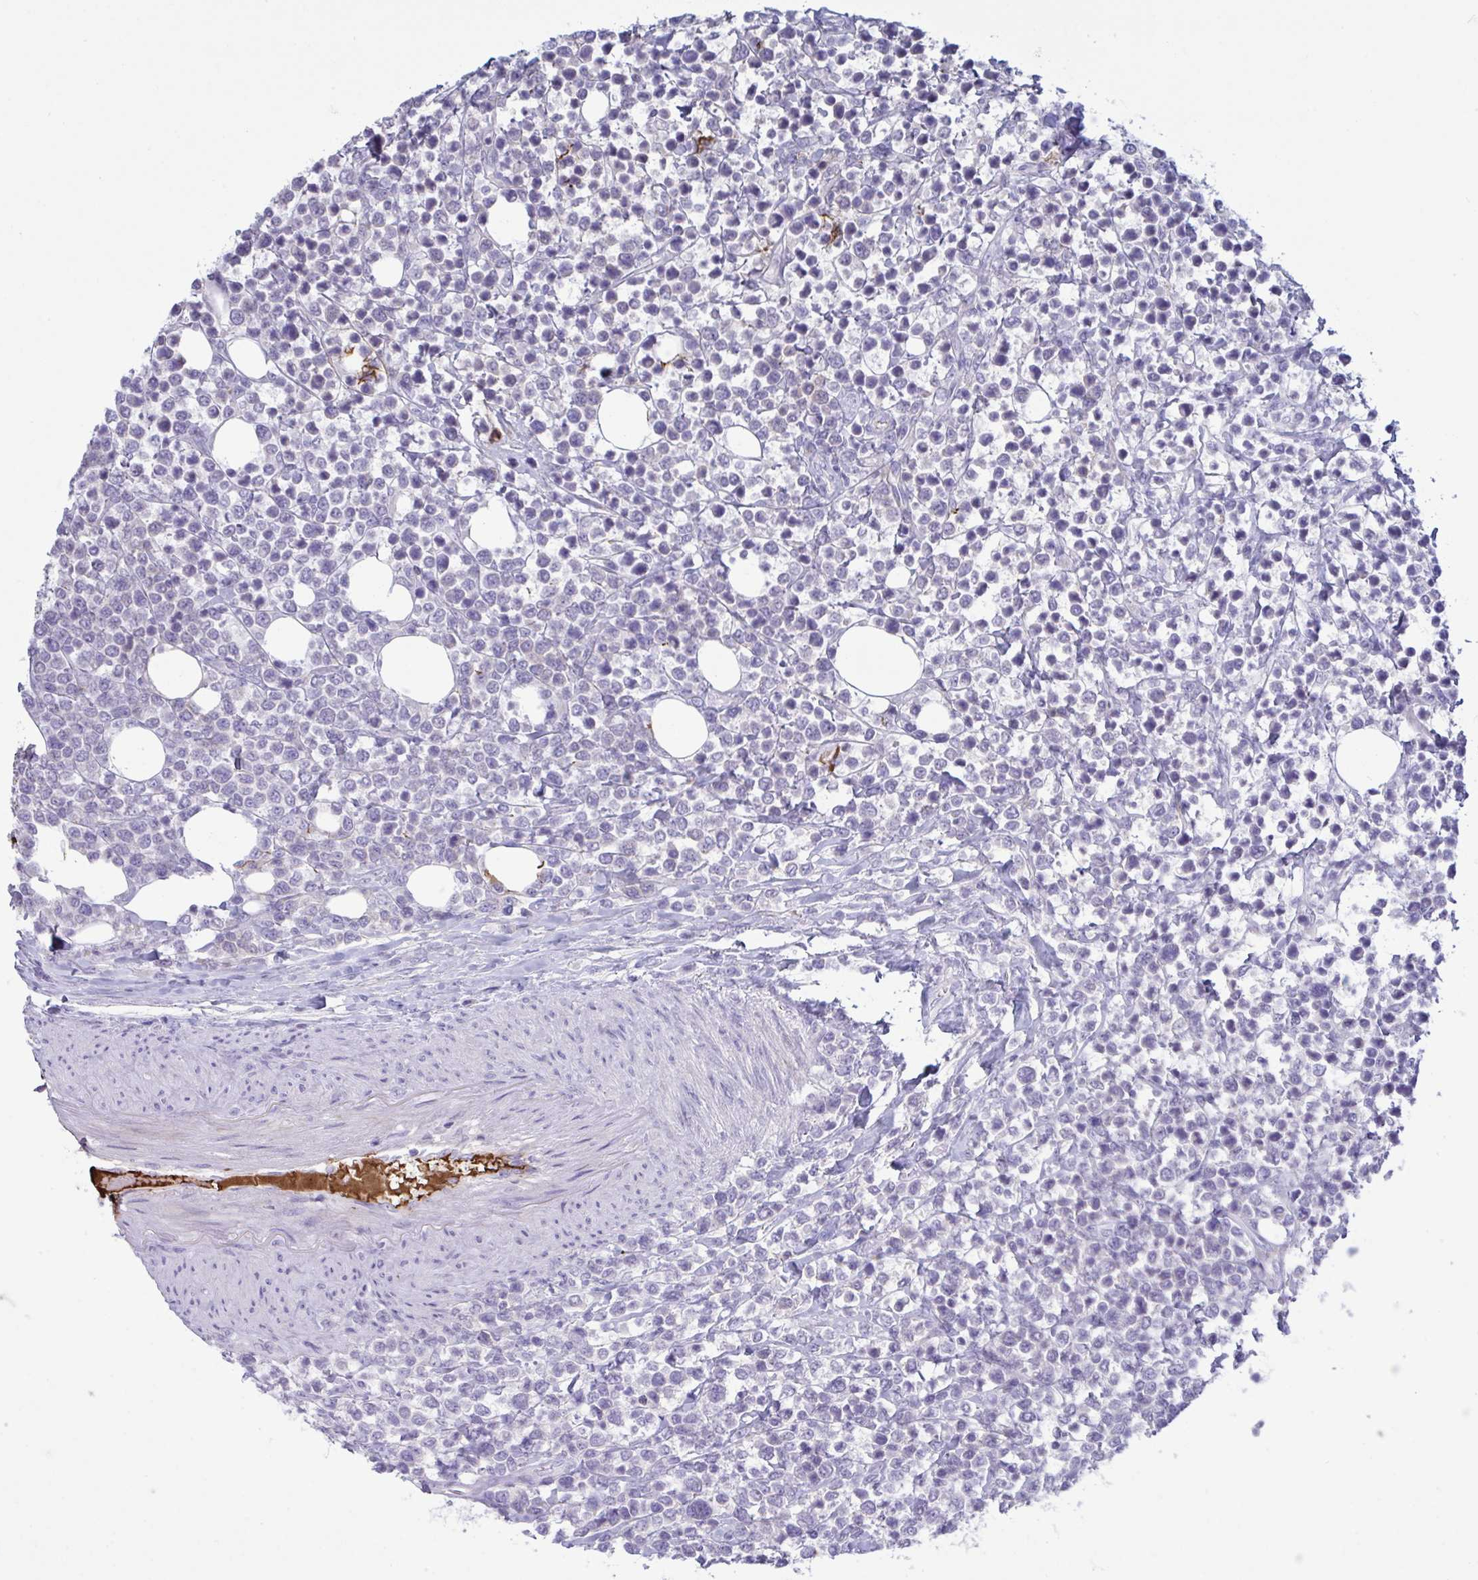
{"staining": {"intensity": "negative", "quantity": "none", "location": "none"}, "tissue": "lymphoma", "cell_type": "Tumor cells", "image_type": "cancer", "snomed": [{"axis": "morphology", "description": "Malignant lymphoma, non-Hodgkin's type, Low grade"}, {"axis": "topography", "description": "Lymph node"}], "caption": "Malignant lymphoma, non-Hodgkin's type (low-grade) was stained to show a protein in brown. There is no significant staining in tumor cells.", "gene": "IL1R1", "patient": {"sex": "male", "age": 60}}